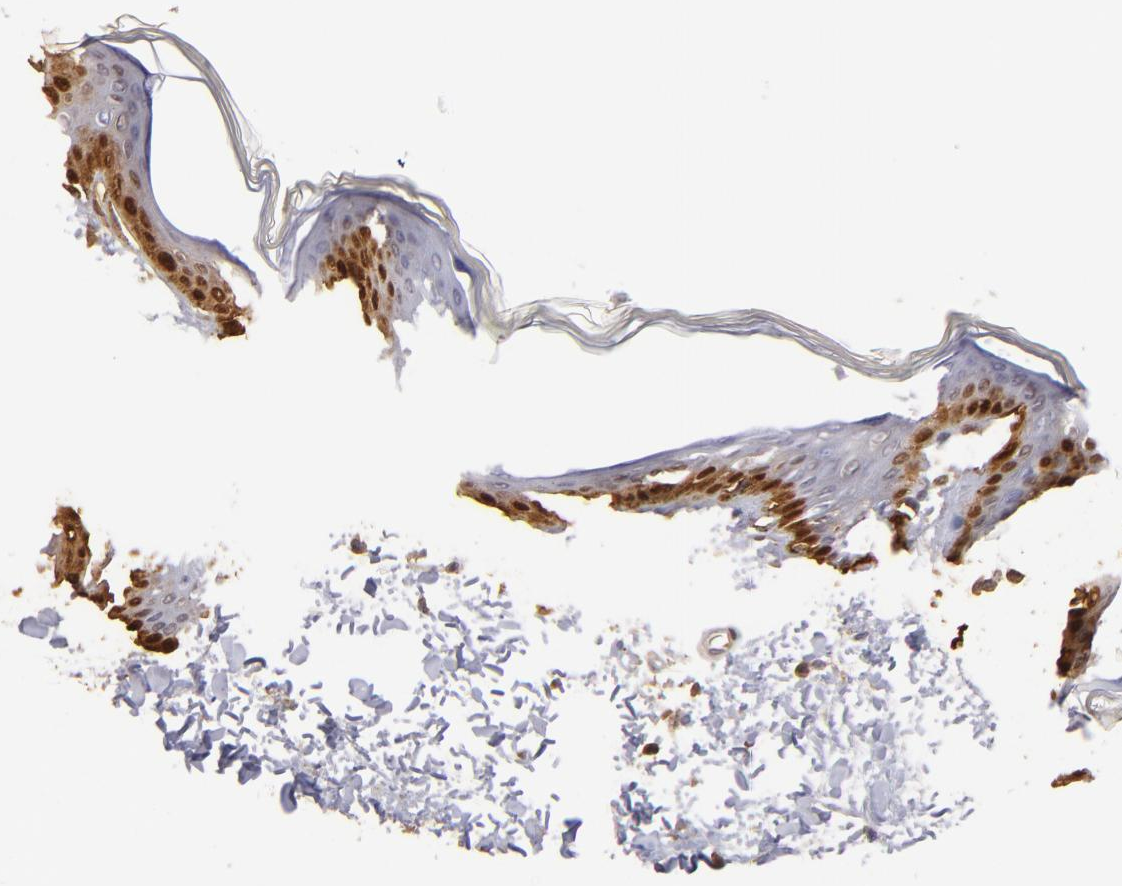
{"staining": {"intensity": "weak", "quantity": "25%-75%", "location": "cytoplasmic/membranous"}, "tissue": "skin", "cell_type": "Fibroblasts", "image_type": "normal", "snomed": [{"axis": "morphology", "description": "Normal tissue, NOS"}, {"axis": "topography", "description": "Skin"}], "caption": "Protein staining exhibits weak cytoplasmic/membranous expression in about 25%-75% of fibroblasts in benign skin.", "gene": "S100A2", "patient": {"sex": "female", "age": 17}}